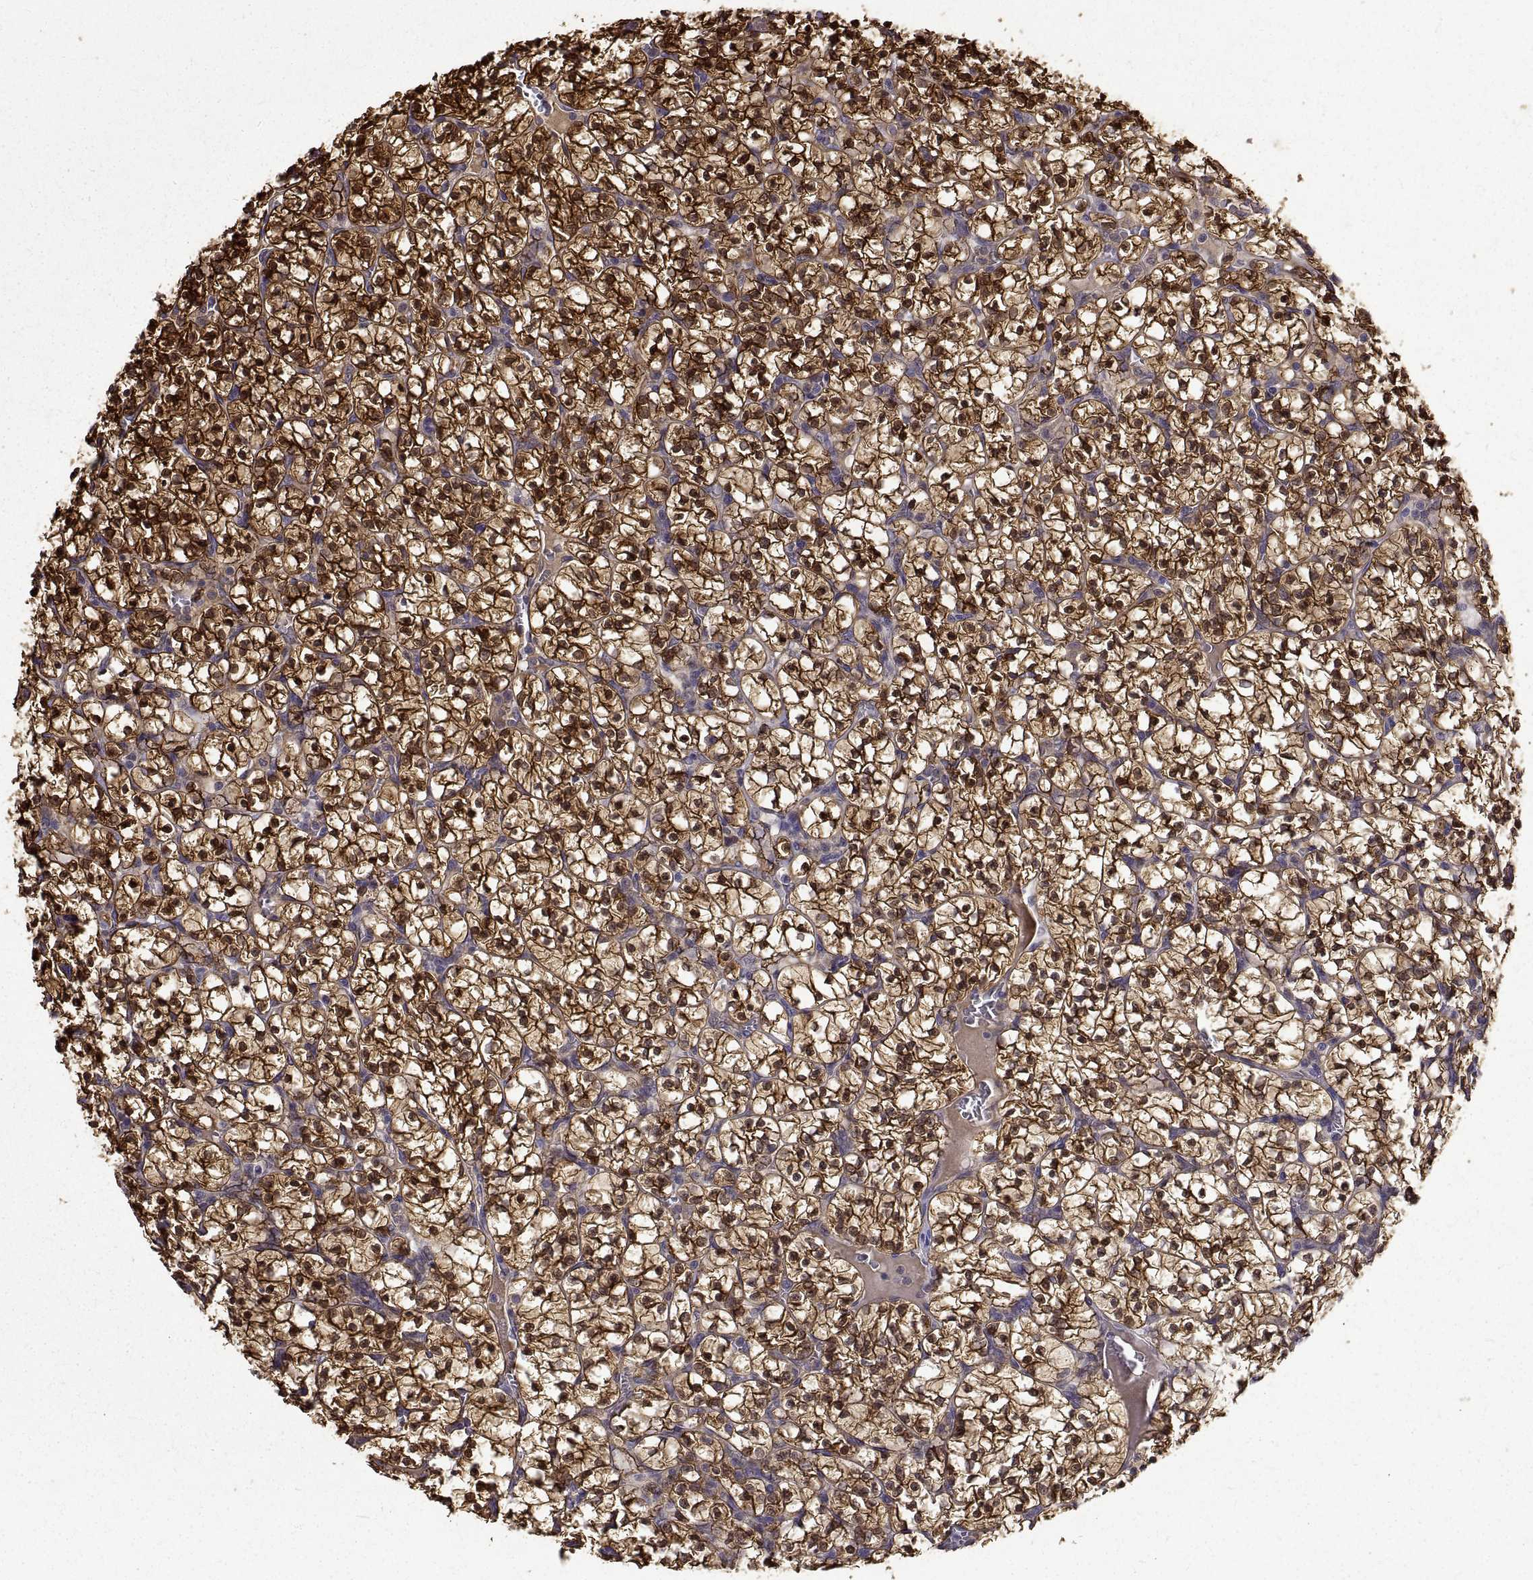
{"staining": {"intensity": "strong", "quantity": ">75%", "location": "cytoplasmic/membranous,nuclear"}, "tissue": "renal cancer", "cell_type": "Tumor cells", "image_type": "cancer", "snomed": [{"axis": "morphology", "description": "Adenocarcinoma, NOS"}, {"axis": "topography", "description": "Kidney"}], "caption": "Immunohistochemistry histopathology image of neoplastic tissue: renal cancer stained using IHC demonstrates high levels of strong protein expression localized specifically in the cytoplasmic/membranous and nuclear of tumor cells, appearing as a cytoplasmic/membranous and nuclear brown color.", "gene": "PEA15", "patient": {"sex": "female", "age": 89}}